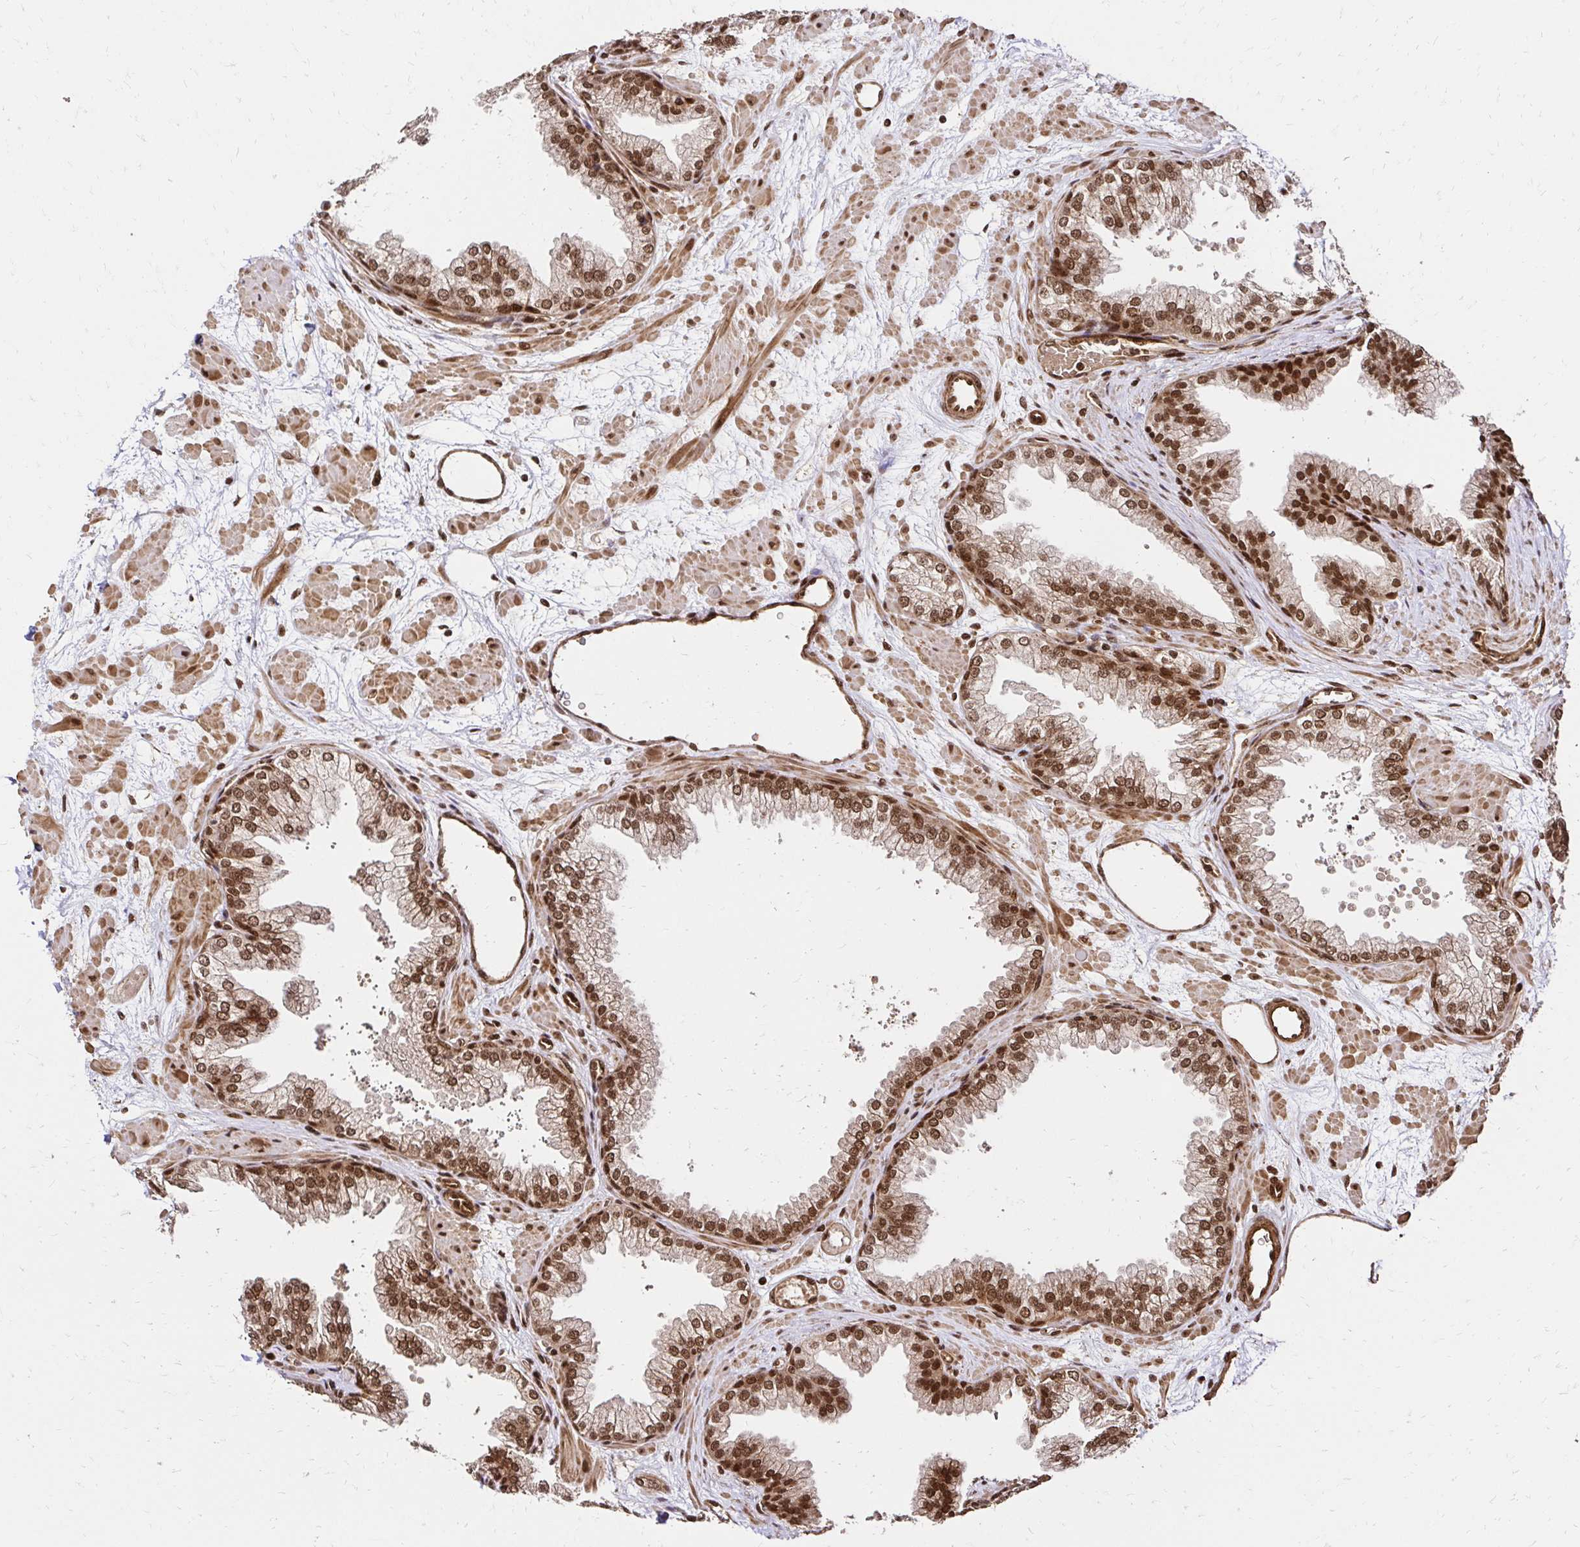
{"staining": {"intensity": "strong", "quantity": ">75%", "location": "cytoplasmic/membranous,nuclear"}, "tissue": "prostate", "cell_type": "Glandular cells", "image_type": "normal", "snomed": [{"axis": "morphology", "description": "Normal tissue, NOS"}, {"axis": "topography", "description": "Prostate"}], "caption": "Immunohistochemistry (DAB (3,3'-diaminobenzidine)) staining of normal prostate shows strong cytoplasmic/membranous,nuclear protein staining in approximately >75% of glandular cells. (Brightfield microscopy of DAB IHC at high magnification).", "gene": "GLYR1", "patient": {"sex": "male", "age": 37}}